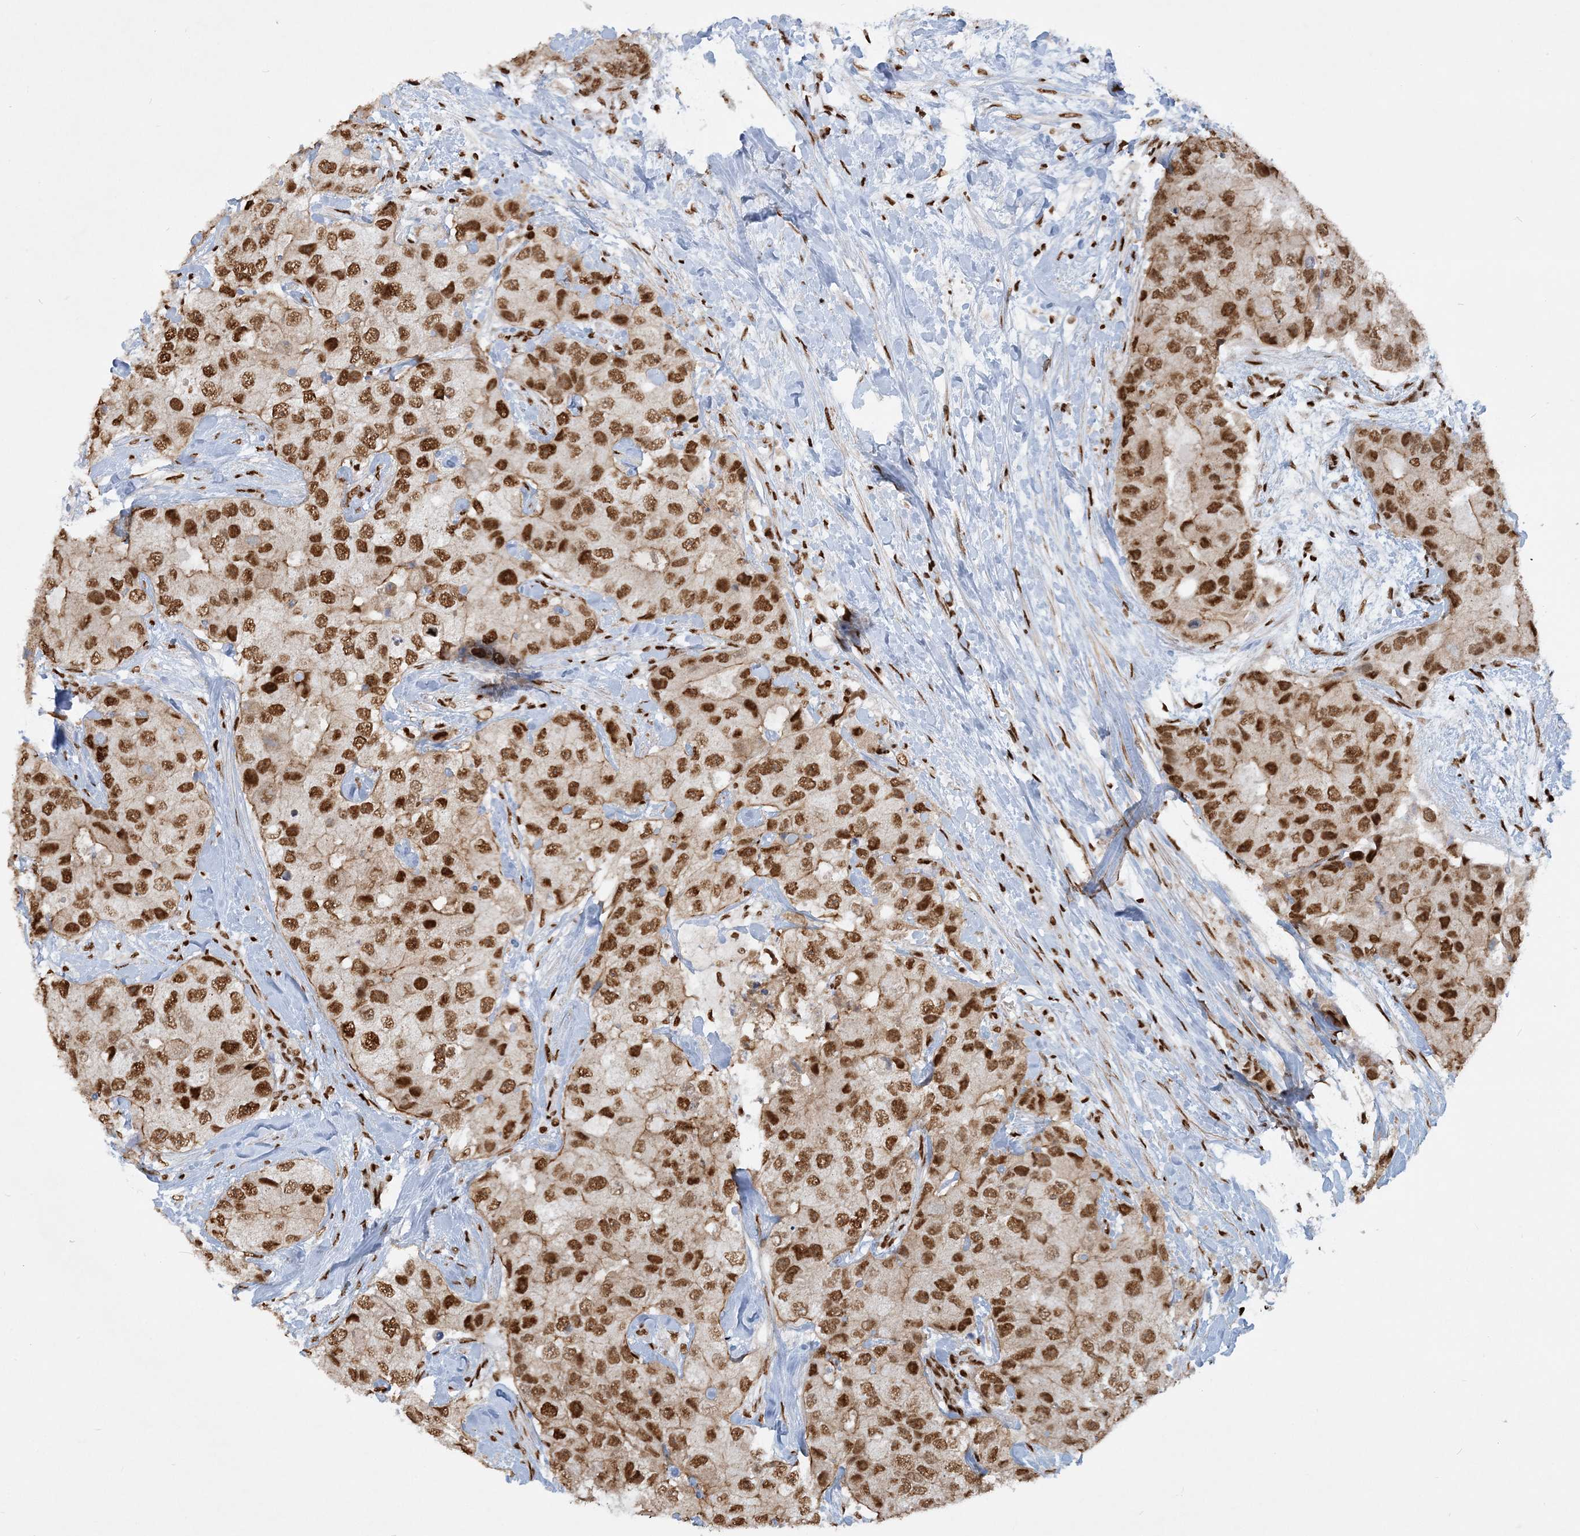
{"staining": {"intensity": "strong", "quantity": ">75%", "location": "nuclear"}, "tissue": "breast cancer", "cell_type": "Tumor cells", "image_type": "cancer", "snomed": [{"axis": "morphology", "description": "Duct carcinoma"}, {"axis": "topography", "description": "Breast"}], "caption": "The photomicrograph reveals a brown stain indicating the presence of a protein in the nuclear of tumor cells in invasive ductal carcinoma (breast). (Stains: DAB in brown, nuclei in blue, Microscopy: brightfield microscopy at high magnification).", "gene": "DELE1", "patient": {"sex": "female", "age": 62}}